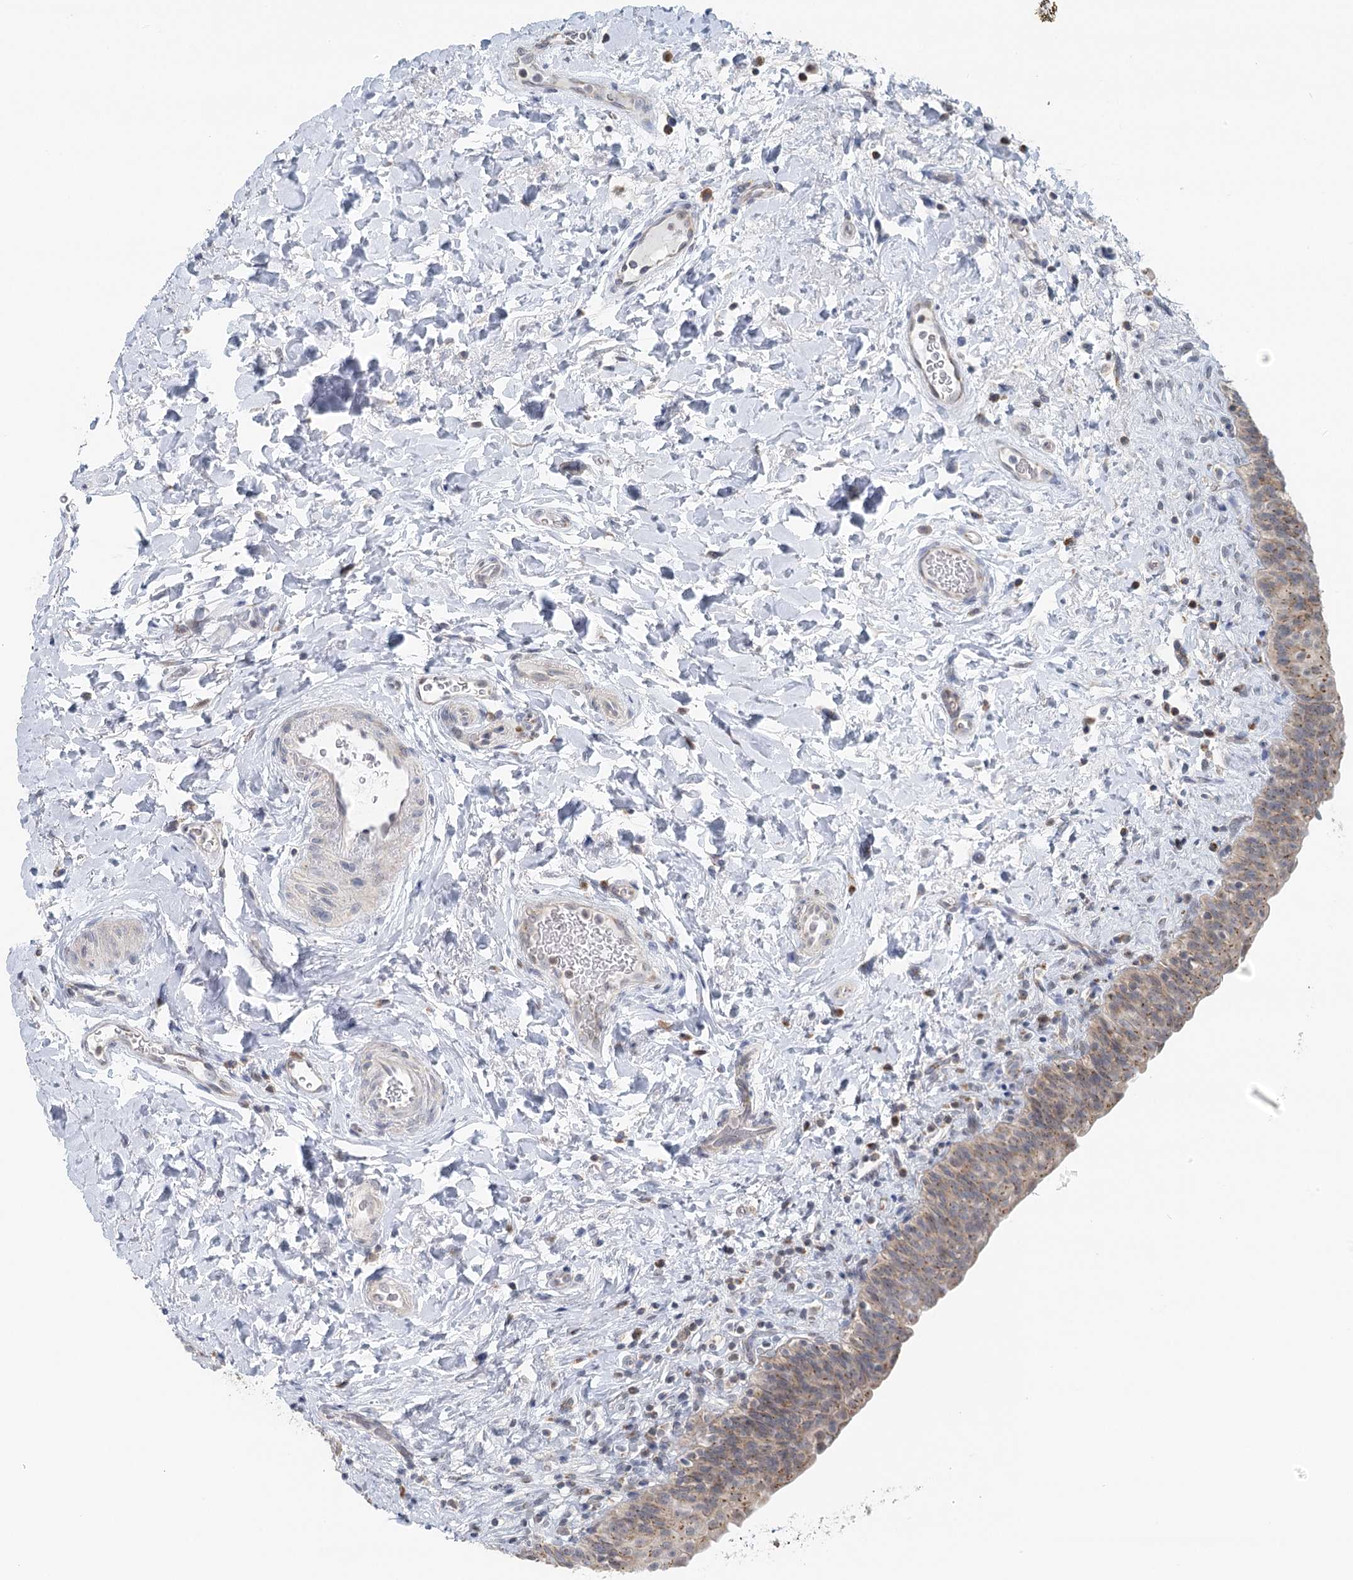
{"staining": {"intensity": "moderate", "quantity": ">75%", "location": "cytoplasmic/membranous"}, "tissue": "urinary bladder", "cell_type": "Urothelial cells", "image_type": "normal", "snomed": [{"axis": "morphology", "description": "Normal tissue, NOS"}, {"axis": "topography", "description": "Urinary bladder"}], "caption": "The immunohistochemical stain labels moderate cytoplasmic/membranous expression in urothelial cells of normal urinary bladder. (DAB (3,3'-diaminobenzidine) IHC with brightfield microscopy, high magnification).", "gene": "RNF150", "patient": {"sex": "male", "age": 83}}